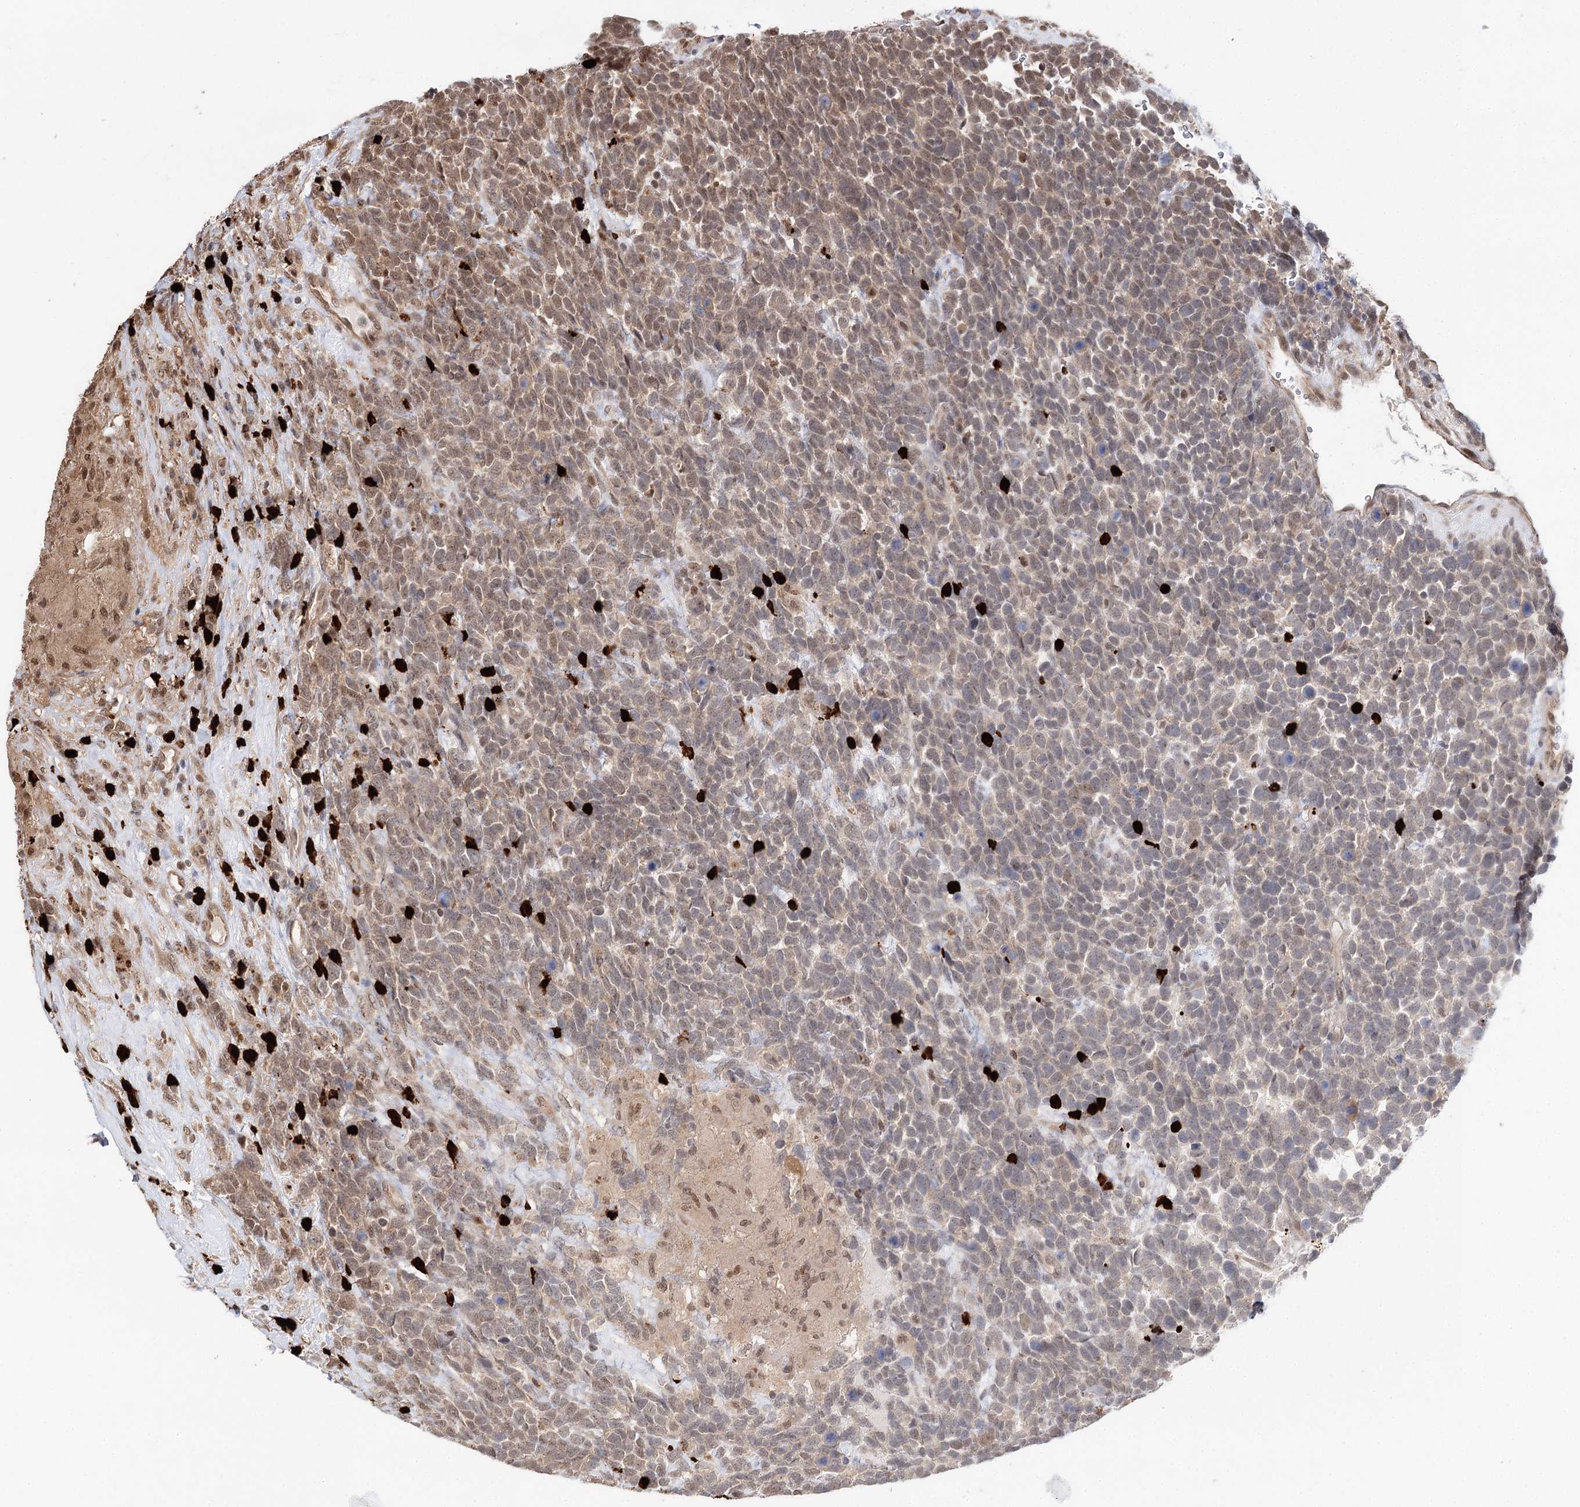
{"staining": {"intensity": "moderate", "quantity": "25%-75%", "location": "nuclear"}, "tissue": "urothelial cancer", "cell_type": "Tumor cells", "image_type": "cancer", "snomed": [{"axis": "morphology", "description": "Urothelial carcinoma, High grade"}, {"axis": "topography", "description": "Urinary bladder"}], "caption": "Brown immunohistochemical staining in high-grade urothelial carcinoma exhibits moderate nuclear expression in approximately 25%-75% of tumor cells.", "gene": "N6AMT1", "patient": {"sex": "female", "age": 82}}